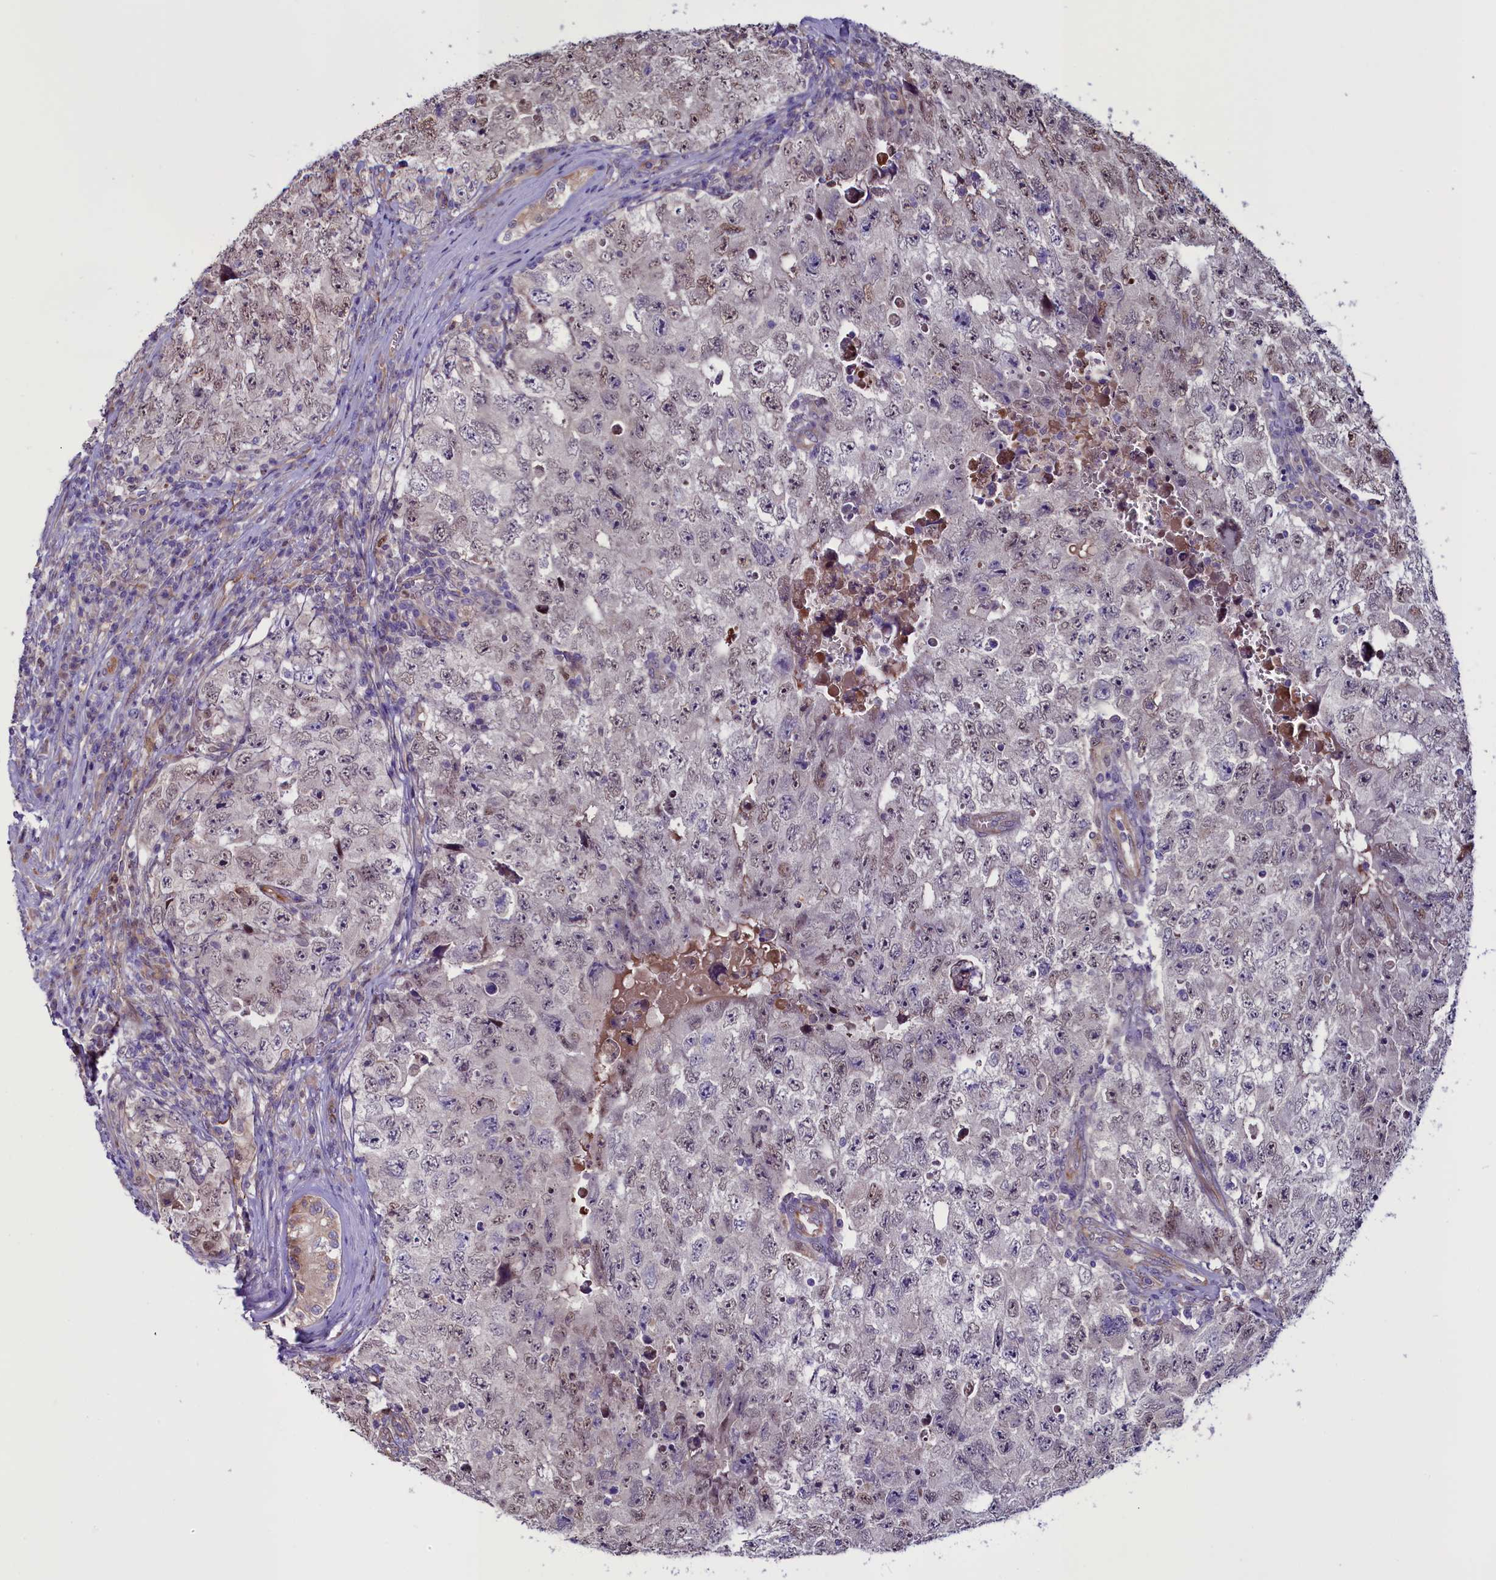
{"staining": {"intensity": "weak", "quantity": "25%-75%", "location": "nuclear"}, "tissue": "testis cancer", "cell_type": "Tumor cells", "image_type": "cancer", "snomed": [{"axis": "morphology", "description": "Carcinoma, Embryonal, NOS"}, {"axis": "topography", "description": "Testis"}], "caption": "This is a histology image of immunohistochemistry (IHC) staining of testis cancer (embryonal carcinoma), which shows weak positivity in the nuclear of tumor cells.", "gene": "PDILT", "patient": {"sex": "male", "age": 17}}